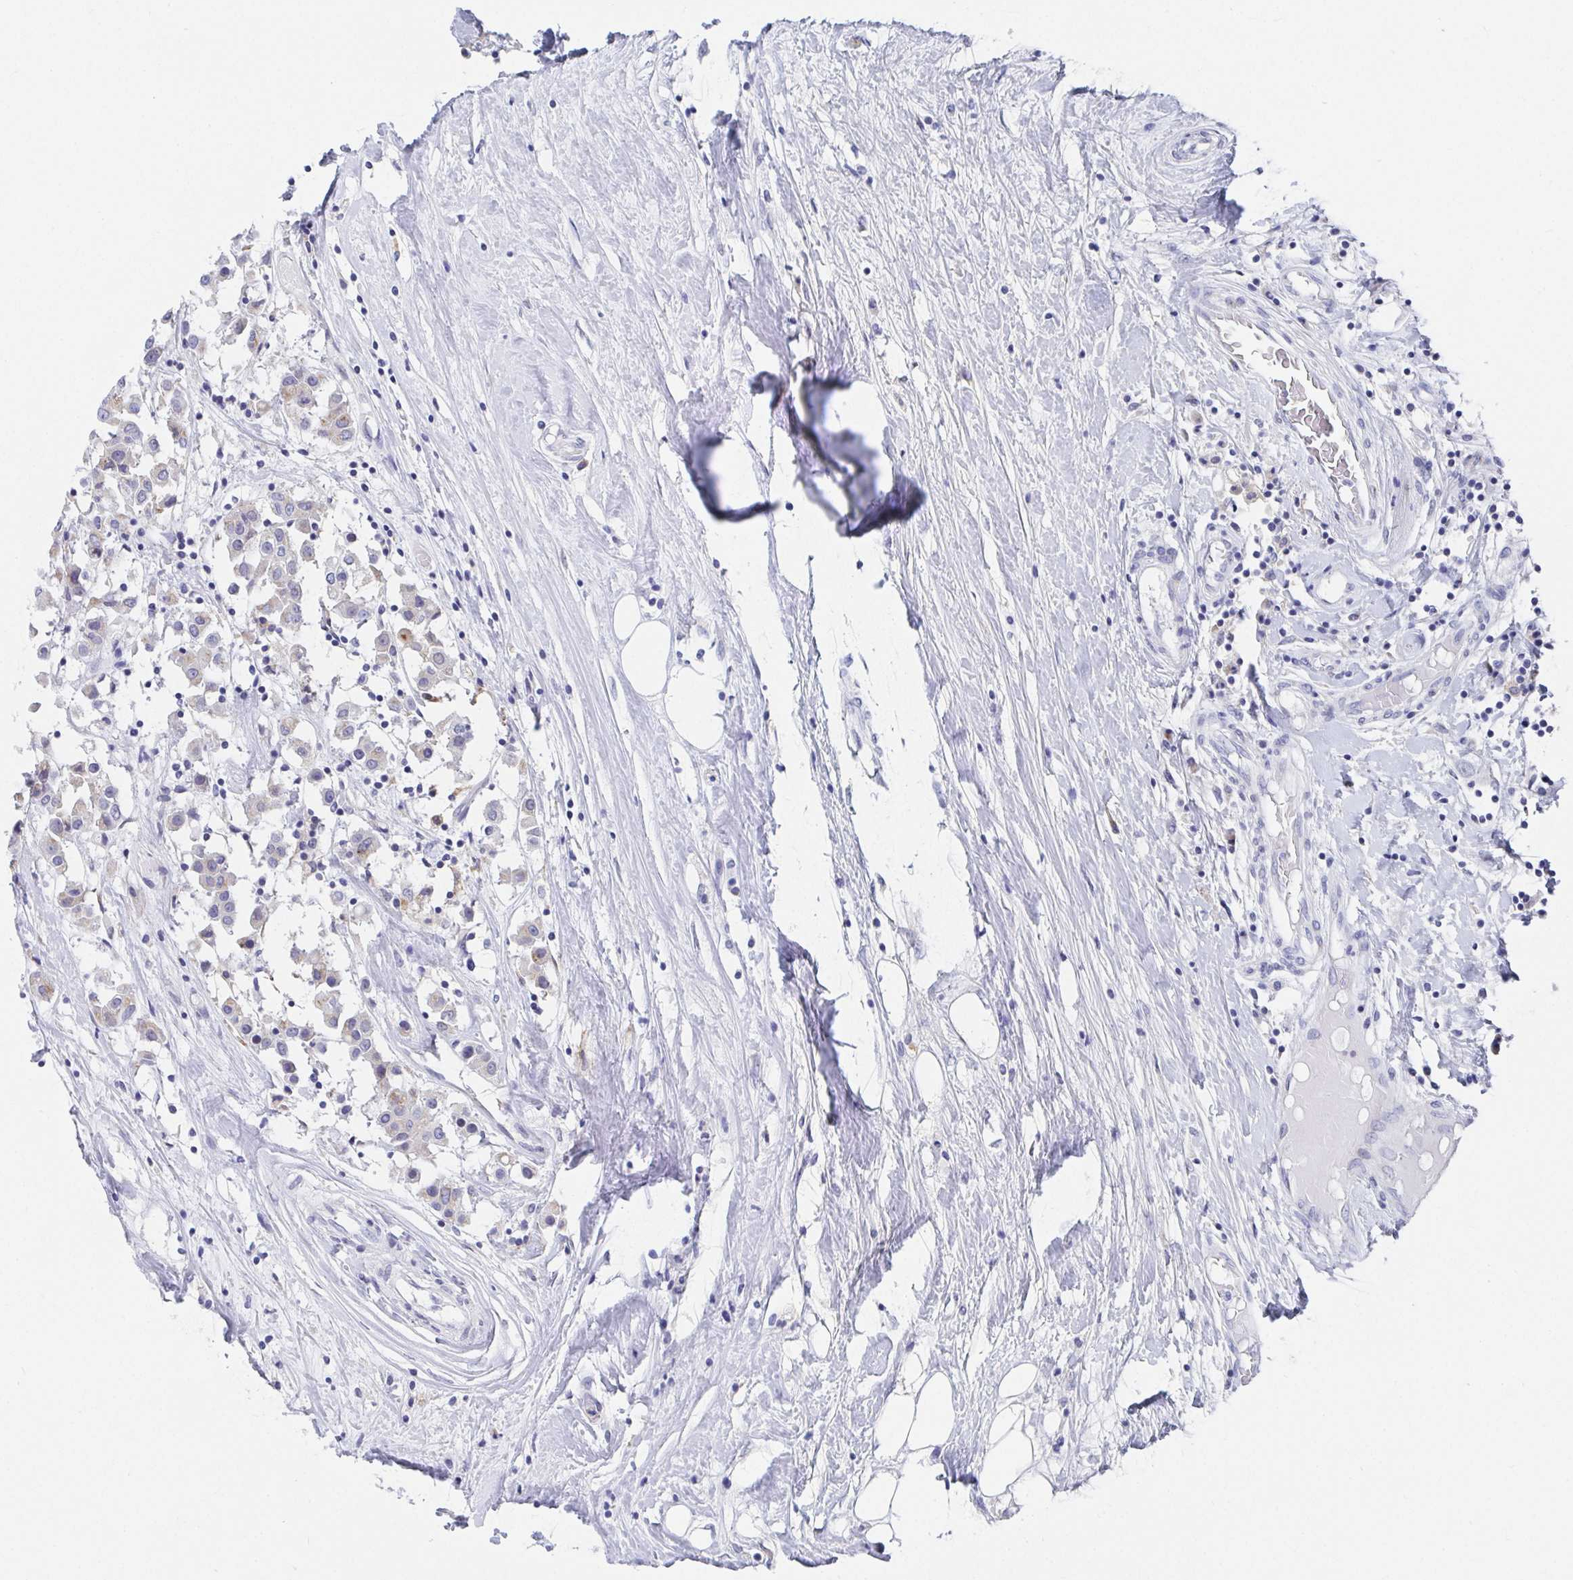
{"staining": {"intensity": "negative", "quantity": "none", "location": "none"}, "tissue": "breast cancer", "cell_type": "Tumor cells", "image_type": "cancer", "snomed": [{"axis": "morphology", "description": "Duct carcinoma"}, {"axis": "topography", "description": "Breast"}], "caption": "Human breast invasive ductal carcinoma stained for a protein using immunohistochemistry displays no expression in tumor cells.", "gene": "TAS2R39", "patient": {"sex": "female", "age": 61}}